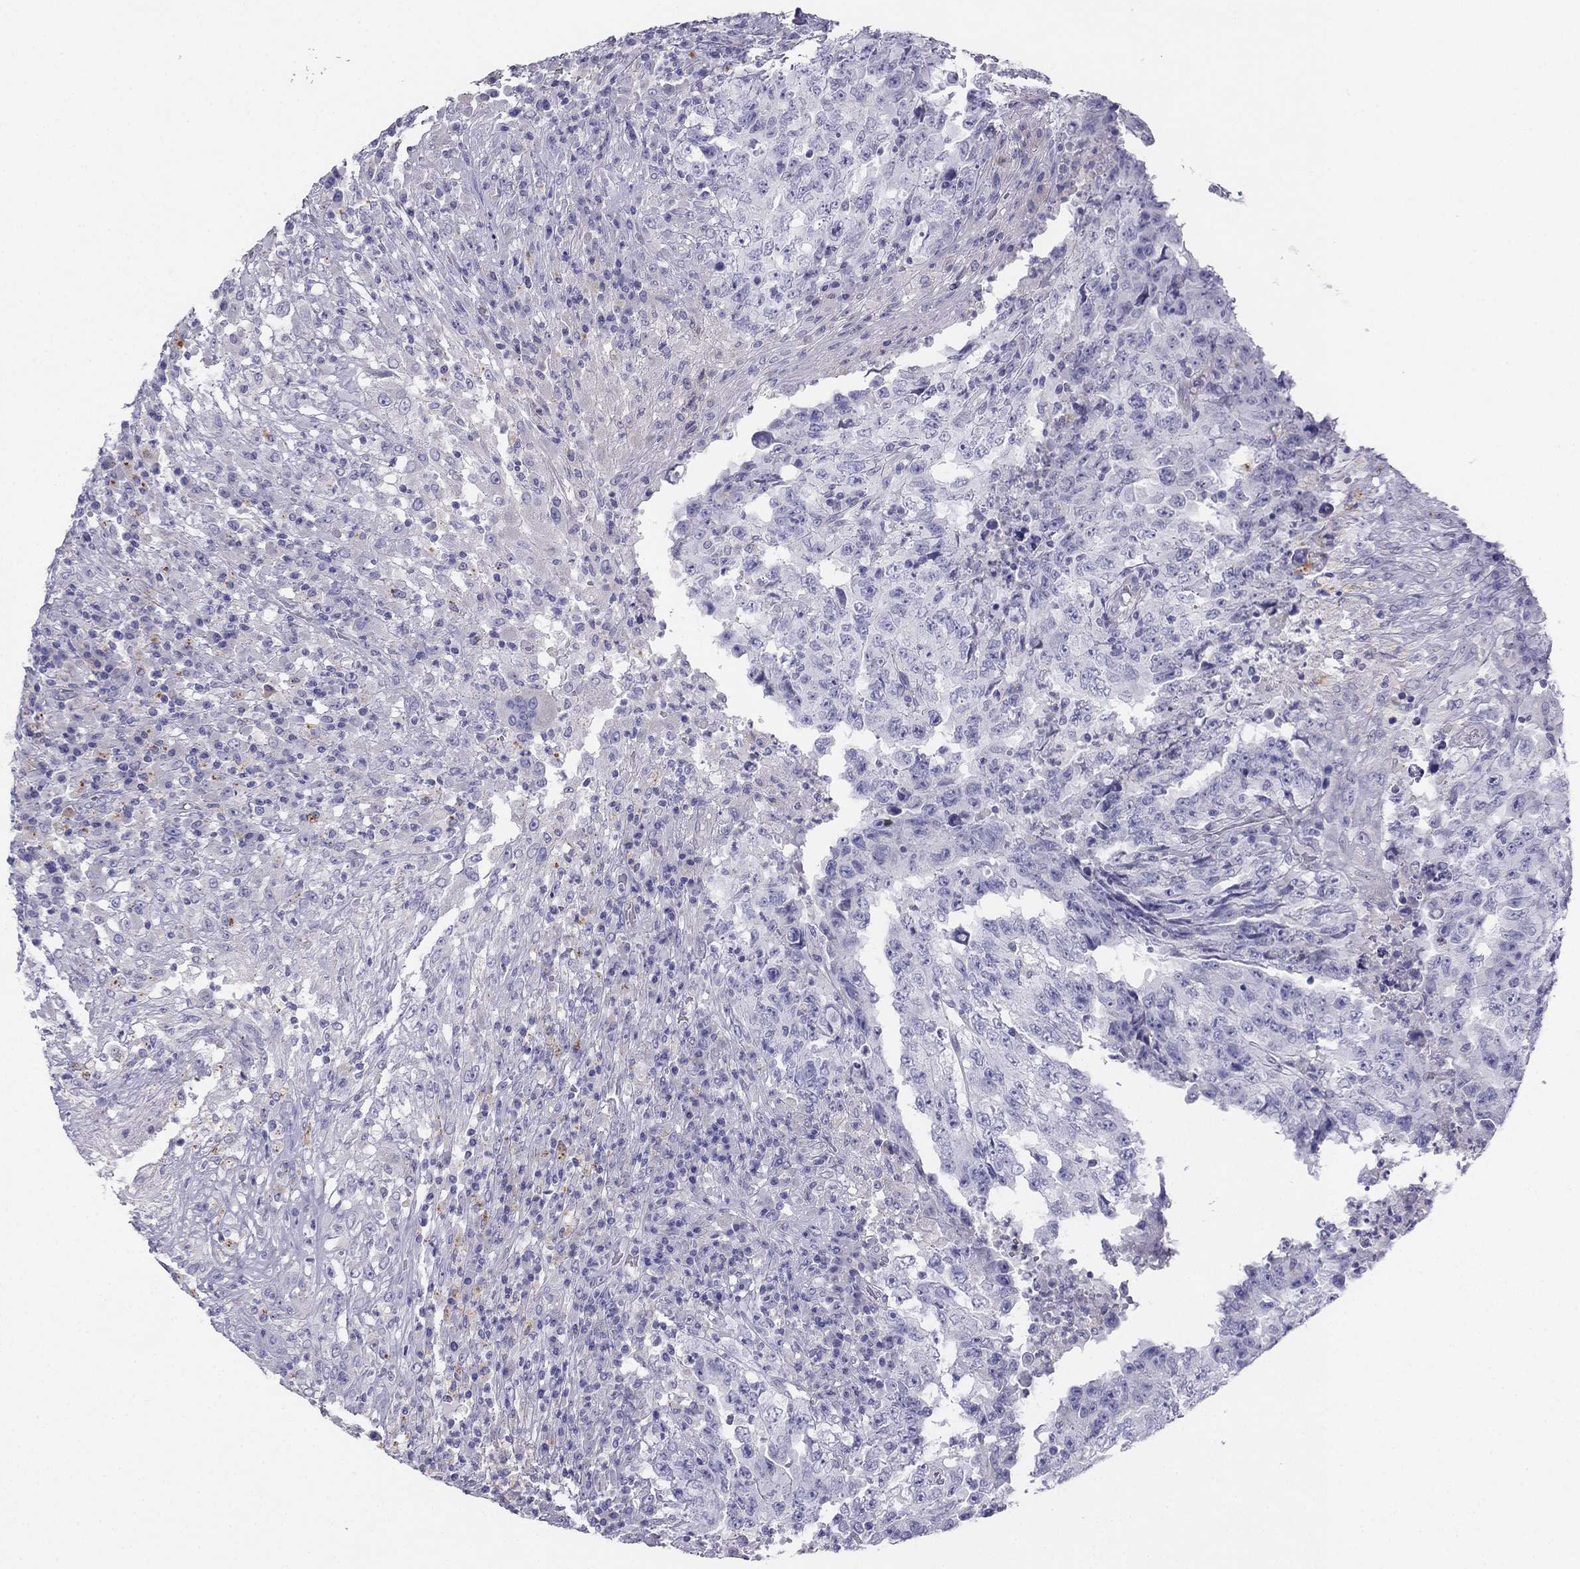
{"staining": {"intensity": "negative", "quantity": "none", "location": "none"}, "tissue": "testis cancer", "cell_type": "Tumor cells", "image_type": "cancer", "snomed": [{"axis": "morphology", "description": "Necrosis, NOS"}, {"axis": "morphology", "description": "Carcinoma, Embryonal, NOS"}, {"axis": "topography", "description": "Testis"}], "caption": "Photomicrograph shows no protein positivity in tumor cells of embryonal carcinoma (testis) tissue. (Brightfield microscopy of DAB (3,3'-diaminobenzidine) immunohistochemistry at high magnification).", "gene": "ALOXE3", "patient": {"sex": "male", "age": 19}}